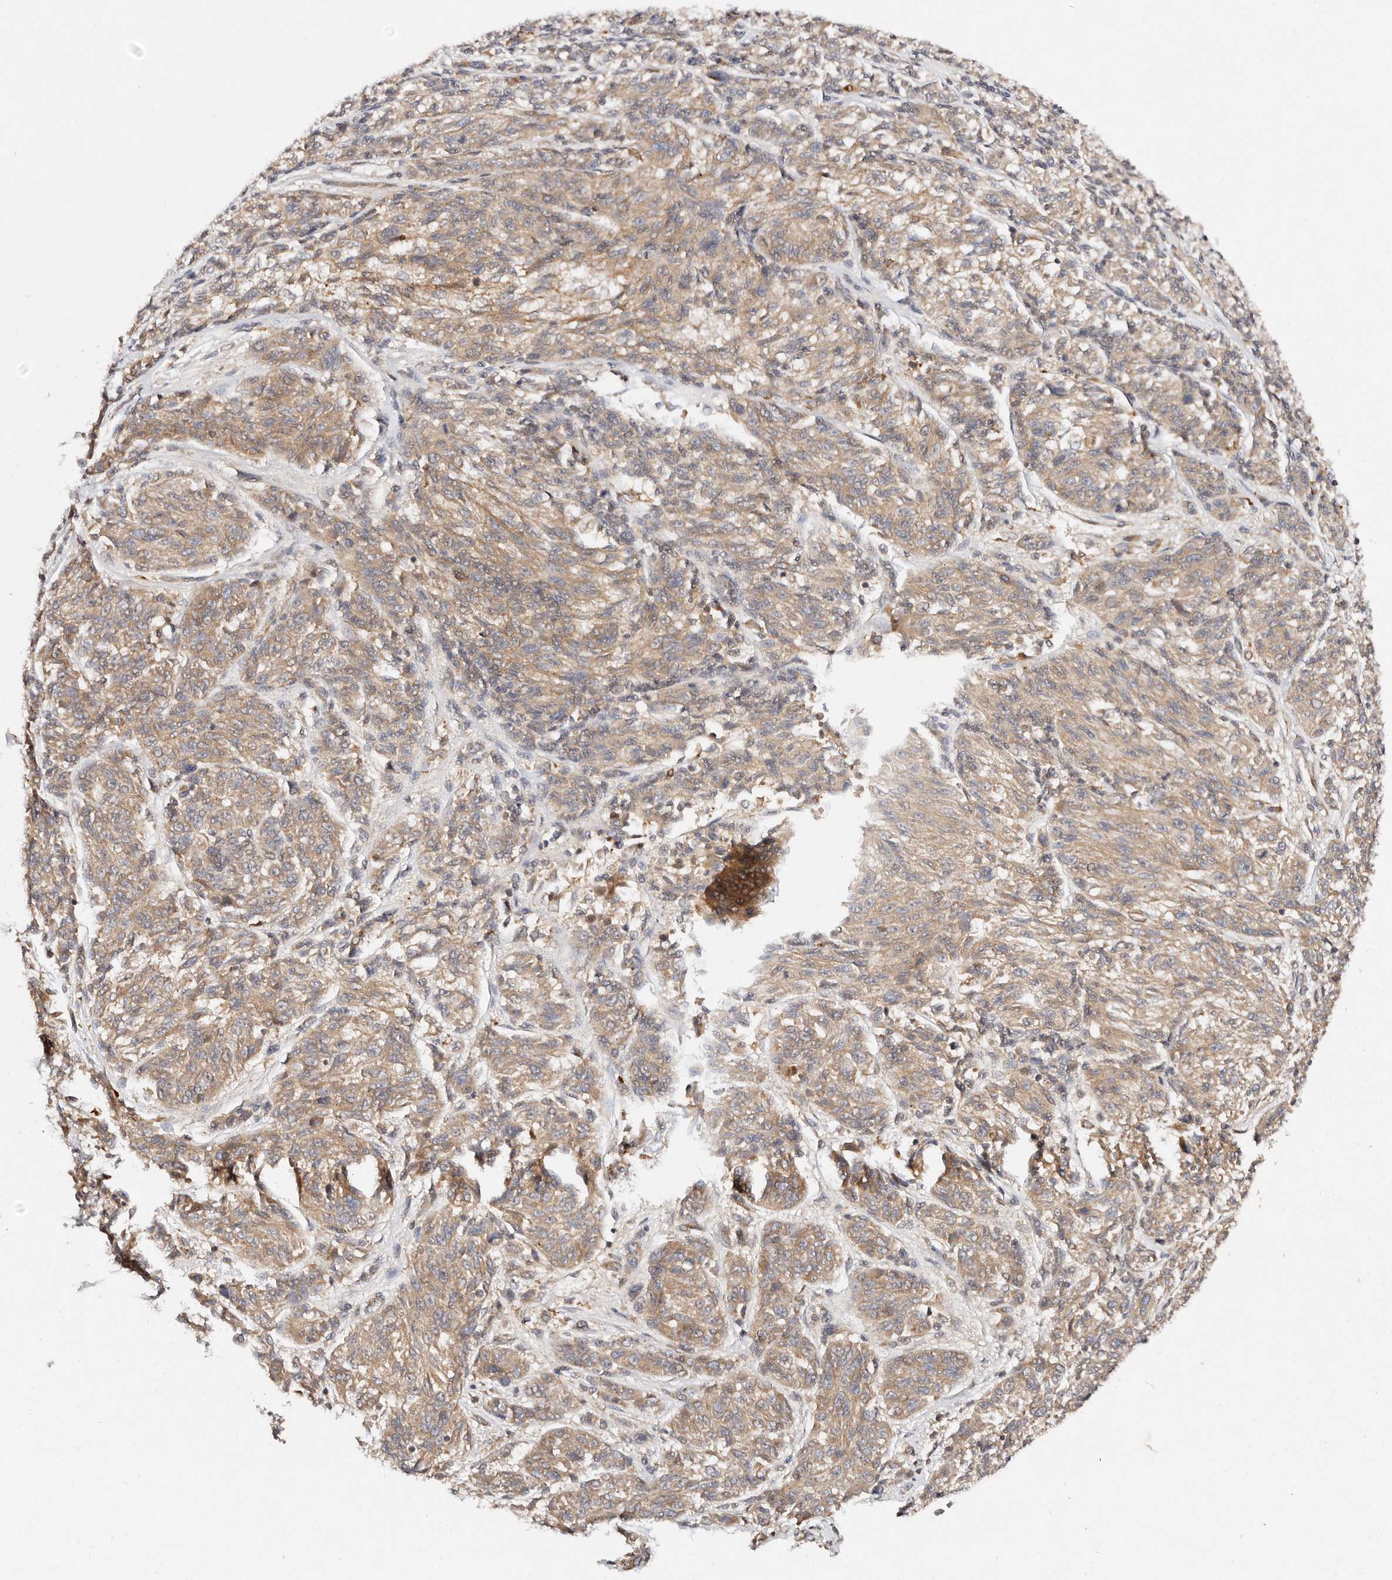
{"staining": {"intensity": "moderate", "quantity": ">75%", "location": "cytoplasmic/membranous"}, "tissue": "melanoma", "cell_type": "Tumor cells", "image_type": "cancer", "snomed": [{"axis": "morphology", "description": "Malignant melanoma, NOS"}, {"axis": "topography", "description": "Skin"}], "caption": "Protein expression analysis of malignant melanoma shows moderate cytoplasmic/membranous staining in about >75% of tumor cells.", "gene": "DENND11", "patient": {"sex": "male", "age": 53}}